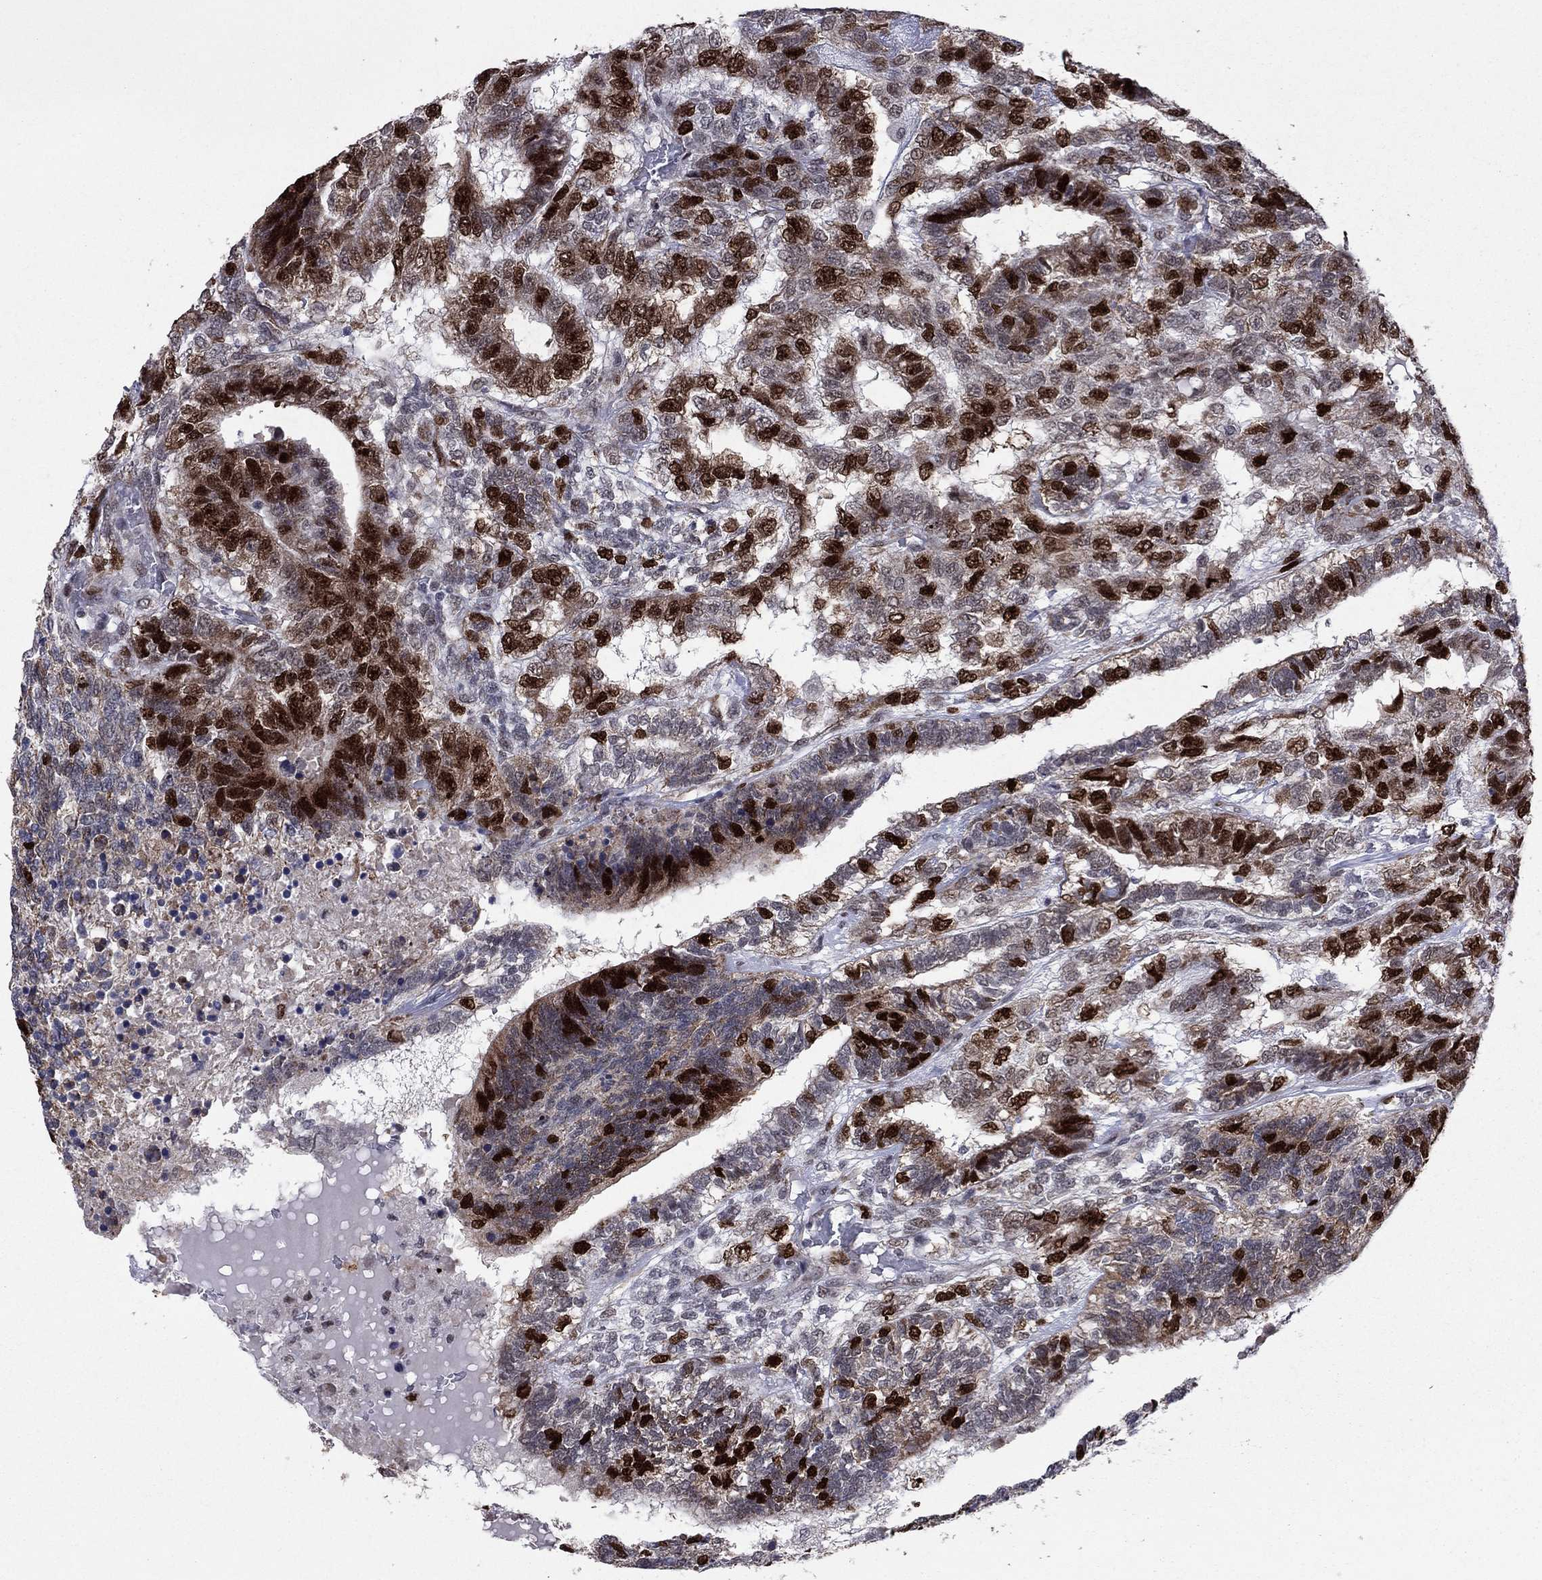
{"staining": {"intensity": "strong", "quantity": "25%-75%", "location": "nuclear"}, "tissue": "testis cancer", "cell_type": "Tumor cells", "image_type": "cancer", "snomed": [{"axis": "morphology", "description": "Seminoma, NOS"}, {"axis": "morphology", "description": "Carcinoma, Embryonal, NOS"}, {"axis": "topography", "description": "Testis"}], "caption": "Immunohistochemical staining of testis cancer (embryonal carcinoma) displays high levels of strong nuclear expression in about 25%-75% of tumor cells.", "gene": "CDCA5", "patient": {"sex": "male", "age": 41}}